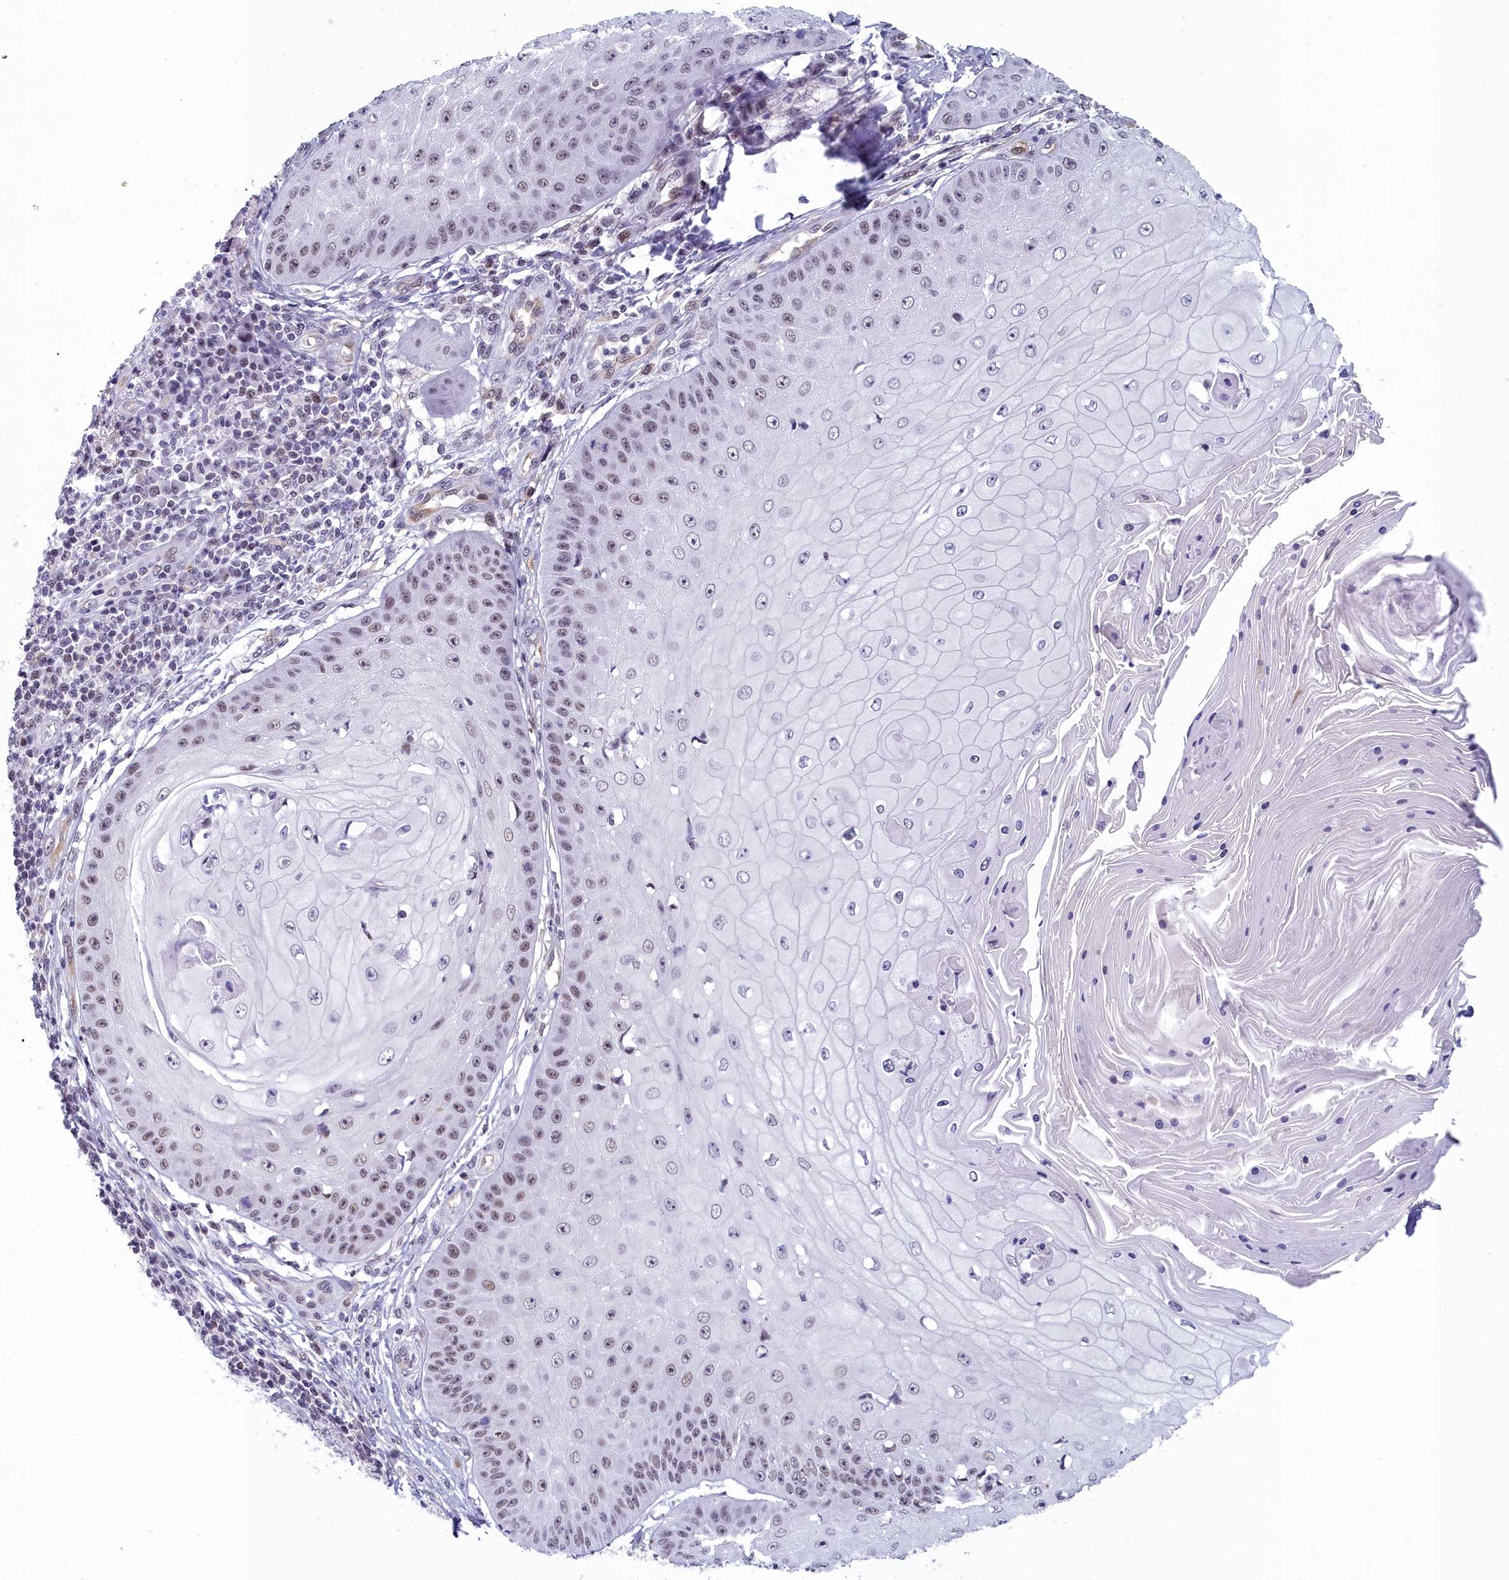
{"staining": {"intensity": "weak", "quantity": "25%-75%", "location": "nuclear"}, "tissue": "skin cancer", "cell_type": "Tumor cells", "image_type": "cancer", "snomed": [{"axis": "morphology", "description": "Squamous cell carcinoma, NOS"}, {"axis": "topography", "description": "Skin"}], "caption": "The immunohistochemical stain highlights weak nuclear staining in tumor cells of skin squamous cell carcinoma tissue.", "gene": "CCDC97", "patient": {"sex": "male", "age": 70}}